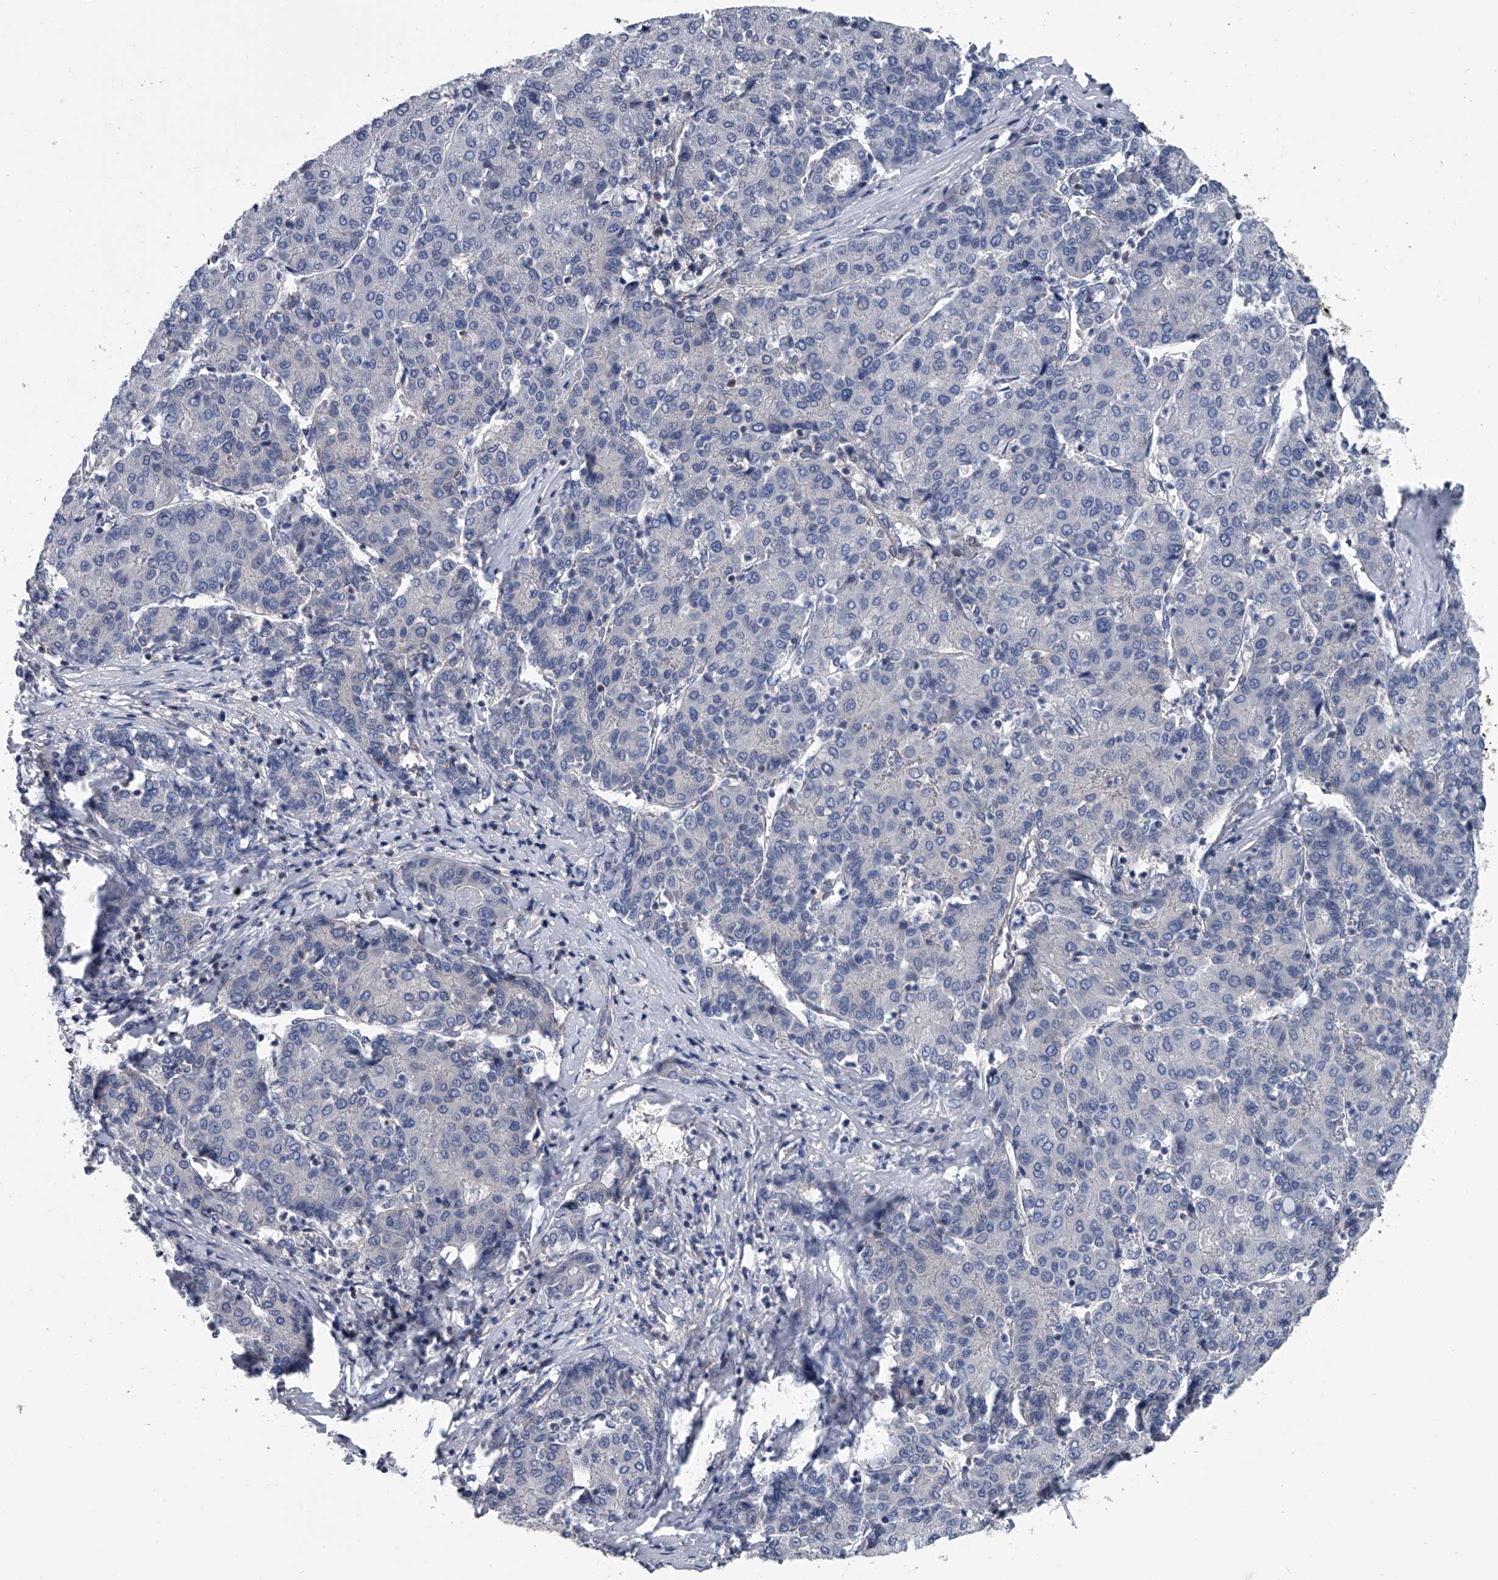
{"staining": {"intensity": "negative", "quantity": "none", "location": "none"}, "tissue": "liver cancer", "cell_type": "Tumor cells", "image_type": "cancer", "snomed": [{"axis": "morphology", "description": "Carcinoma, Hepatocellular, NOS"}, {"axis": "topography", "description": "Liver"}], "caption": "This is a histopathology image of immunohistochemistry staining of hepatocellular carcinoma (liver), which shows no positivity in tumor cells.", "gene": "PPP2R5D", "patient": {"sex": "male", "age": 65}}